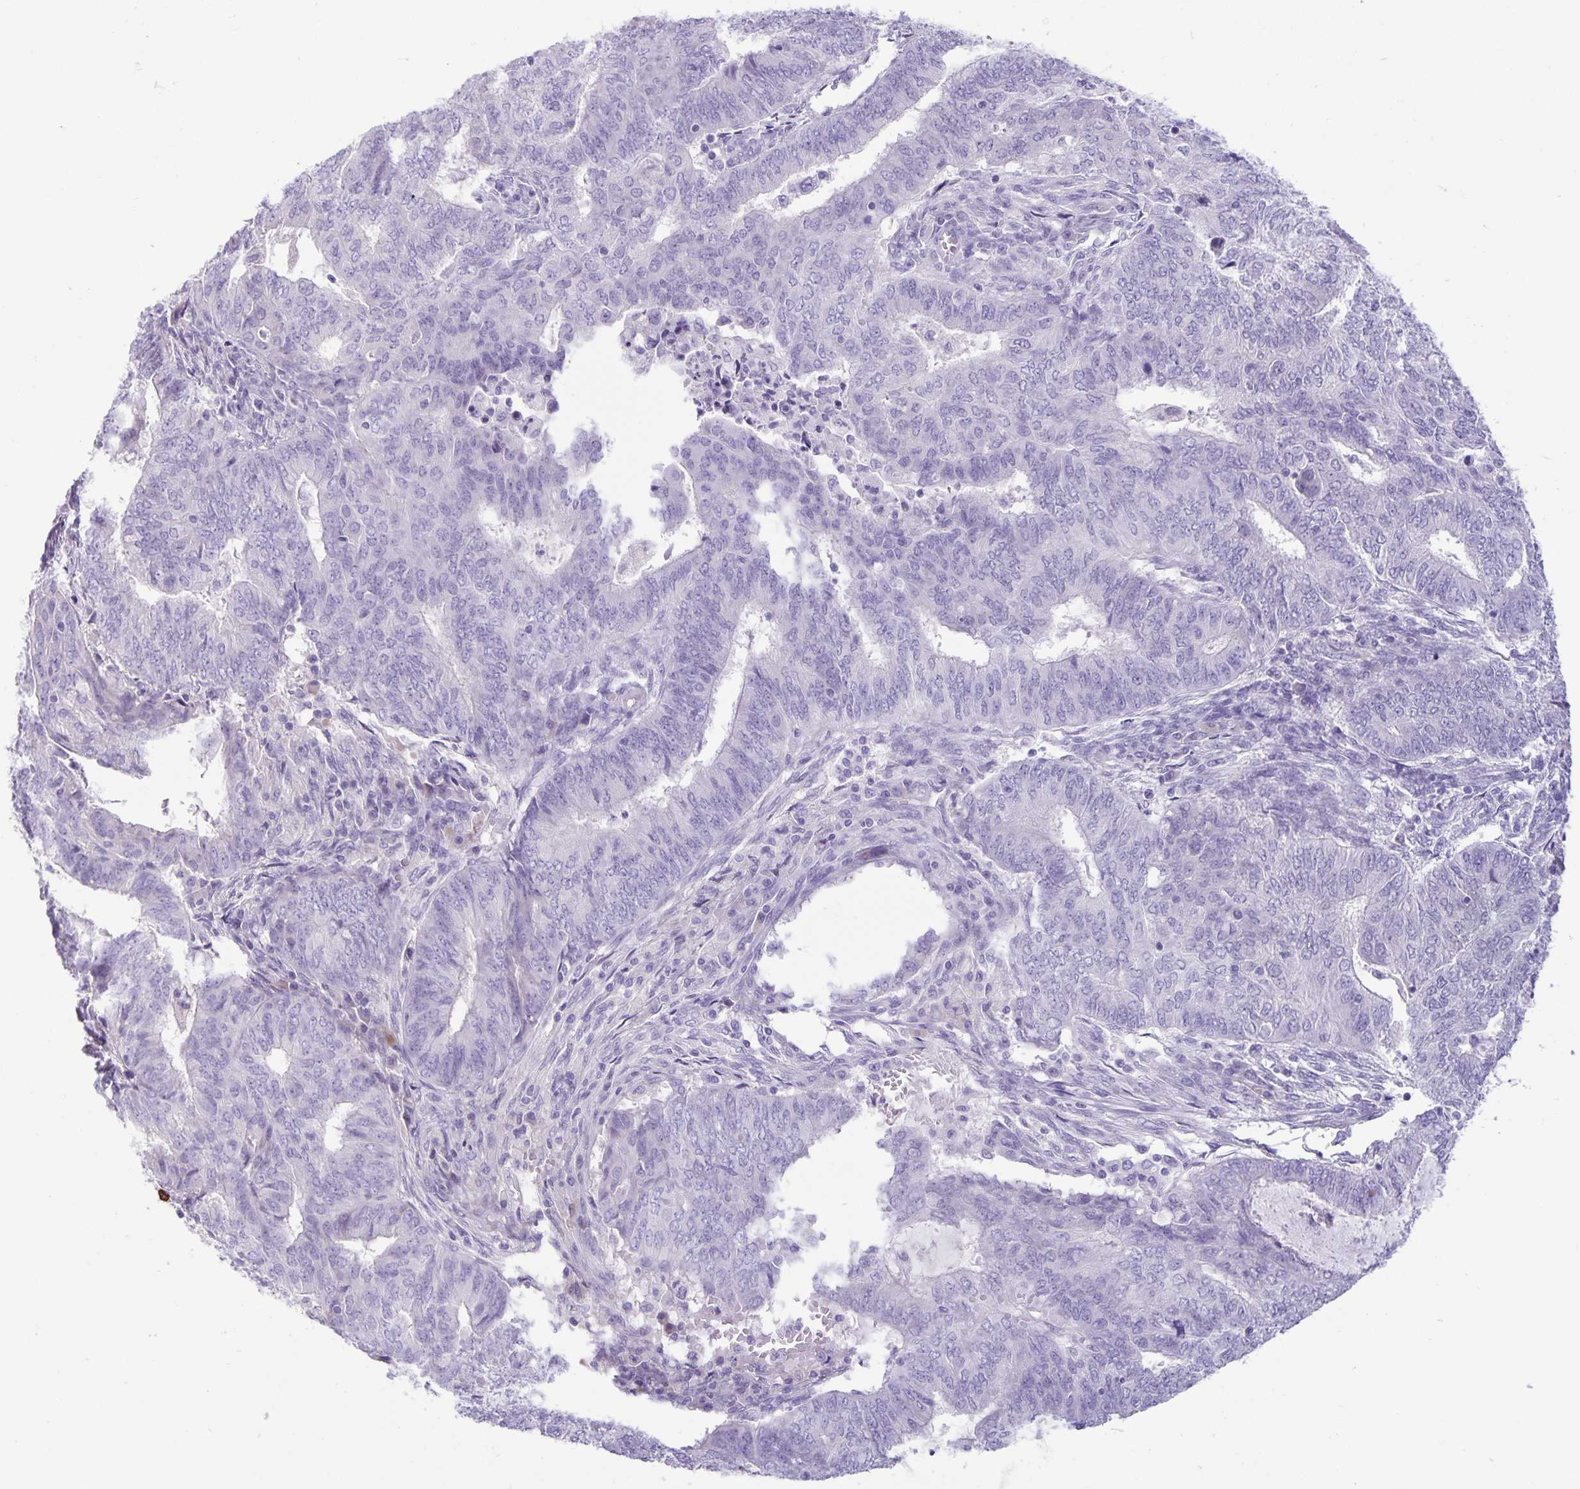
{"staining": {"intensity": "negative", "quantity": "none", "location": "none"}, "tissue": "endometrial cancer", "cell_type": "Tumor cells", "image_type": "cancer", "snomed": [{"axis": "morphology", "description": "Adenocarcinoma, NOS"}, {"axis": "topography", "description": "Endometrium"}], "caption": "IHC photomicrograph of human adenocarcinoma (endometrial) stained for a protein (brown), which demonstrates no positivity in tumor cells.", "gene": "IBTK", "patient": {"sex": "female", "age": 62}}